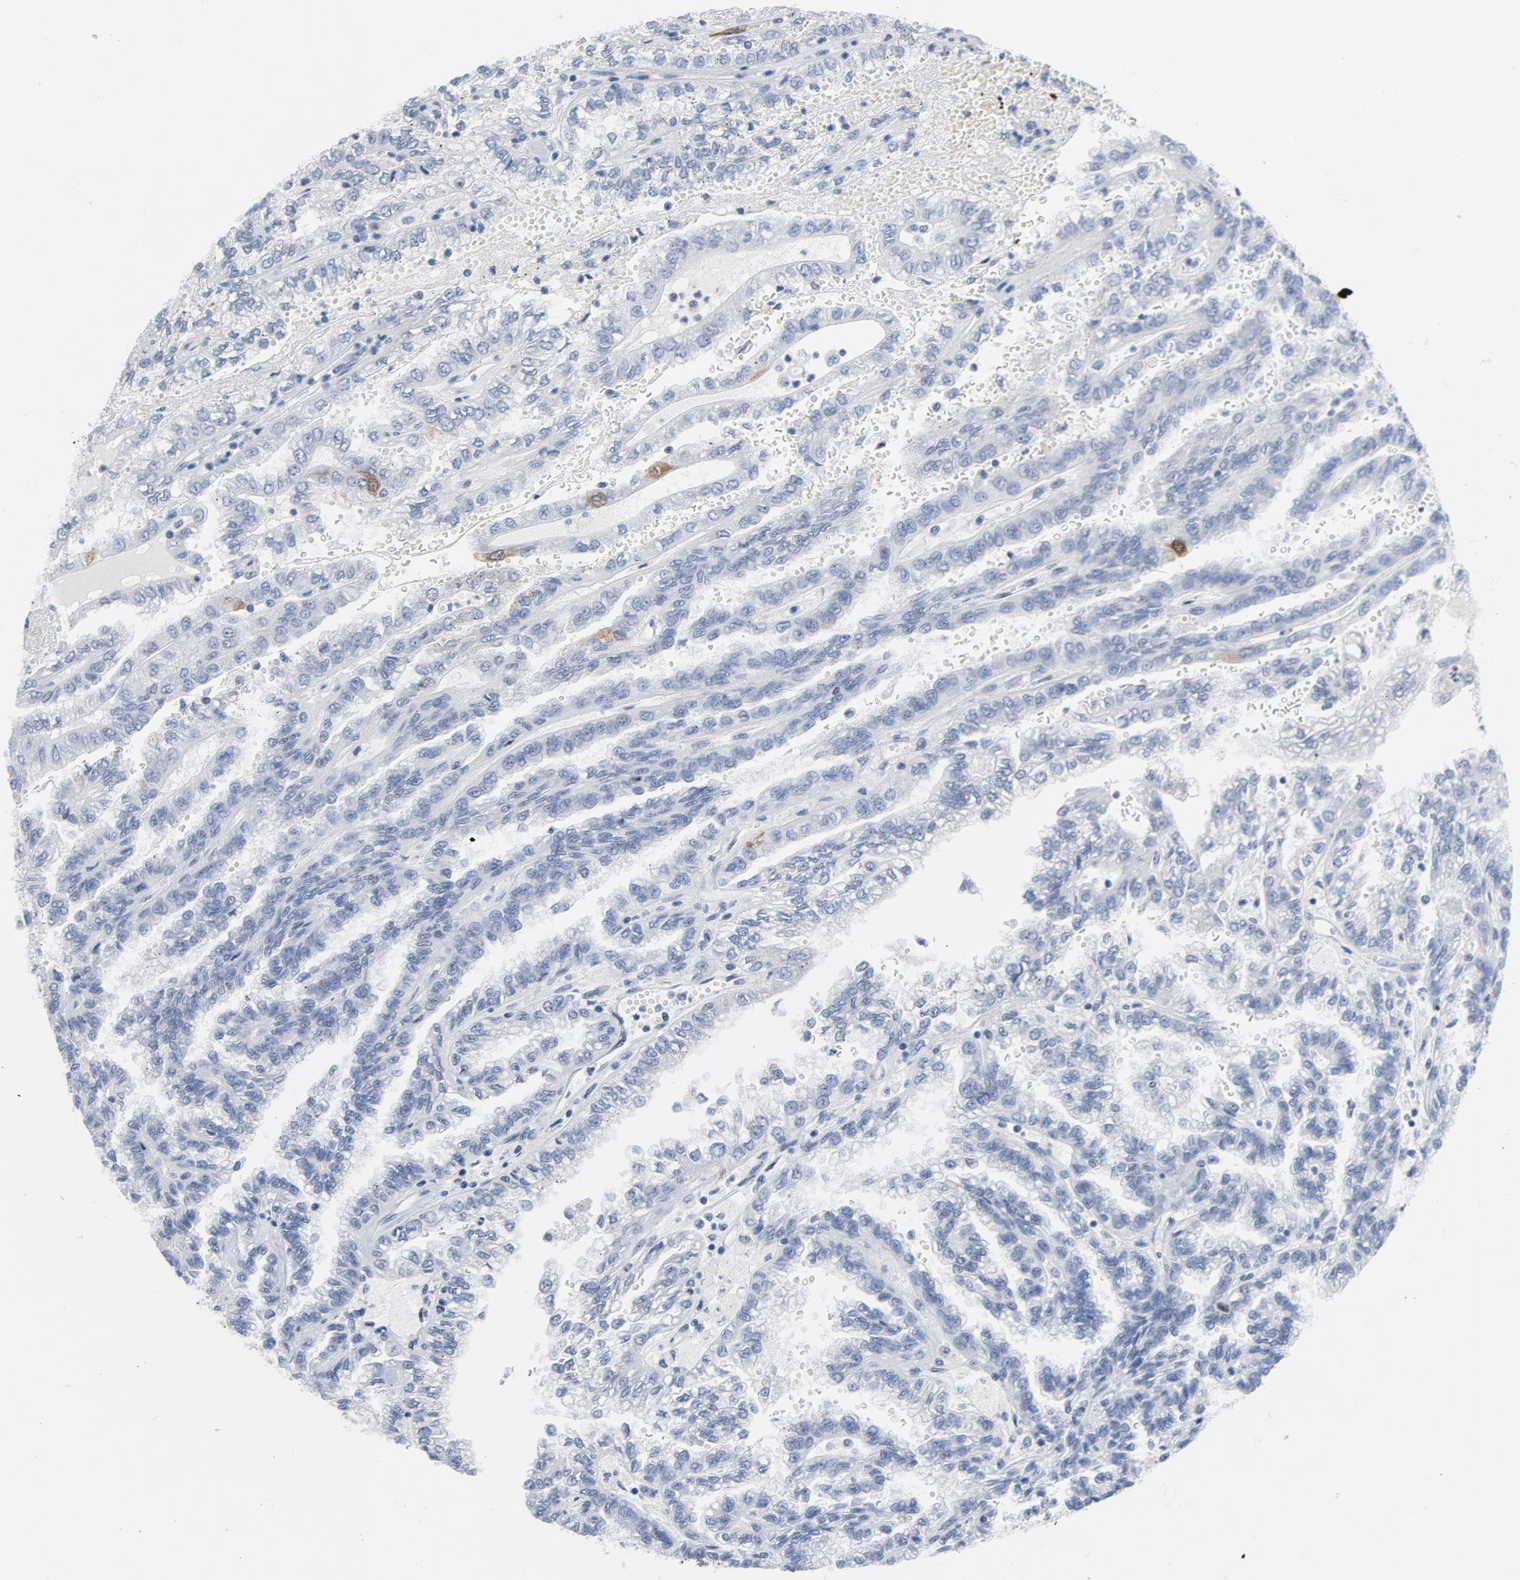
{"staining": {"intensity": "moderate", "quantity": "<25%", "location": "nuclear"}, "tissue": "renal cancer", "cell_type": "Tumor cells", "image_type": "cancer", "snomed": [{"axis": "morphology", "description": "Inflammation, NOS"}, {"axis": "morphology", "description": "Adenocarcinoma, NOS"}, {"axis": "topography", "description": "Kidney"}], "caption": "Renal cancer (adenocarcinoma) tissue reveals moderate nuclear positivity in approximately <25% of tumor cells, visualized by immunohistochemistry.", "gene": "CDC20", "patient": {"sex": "male", "age": 68}}